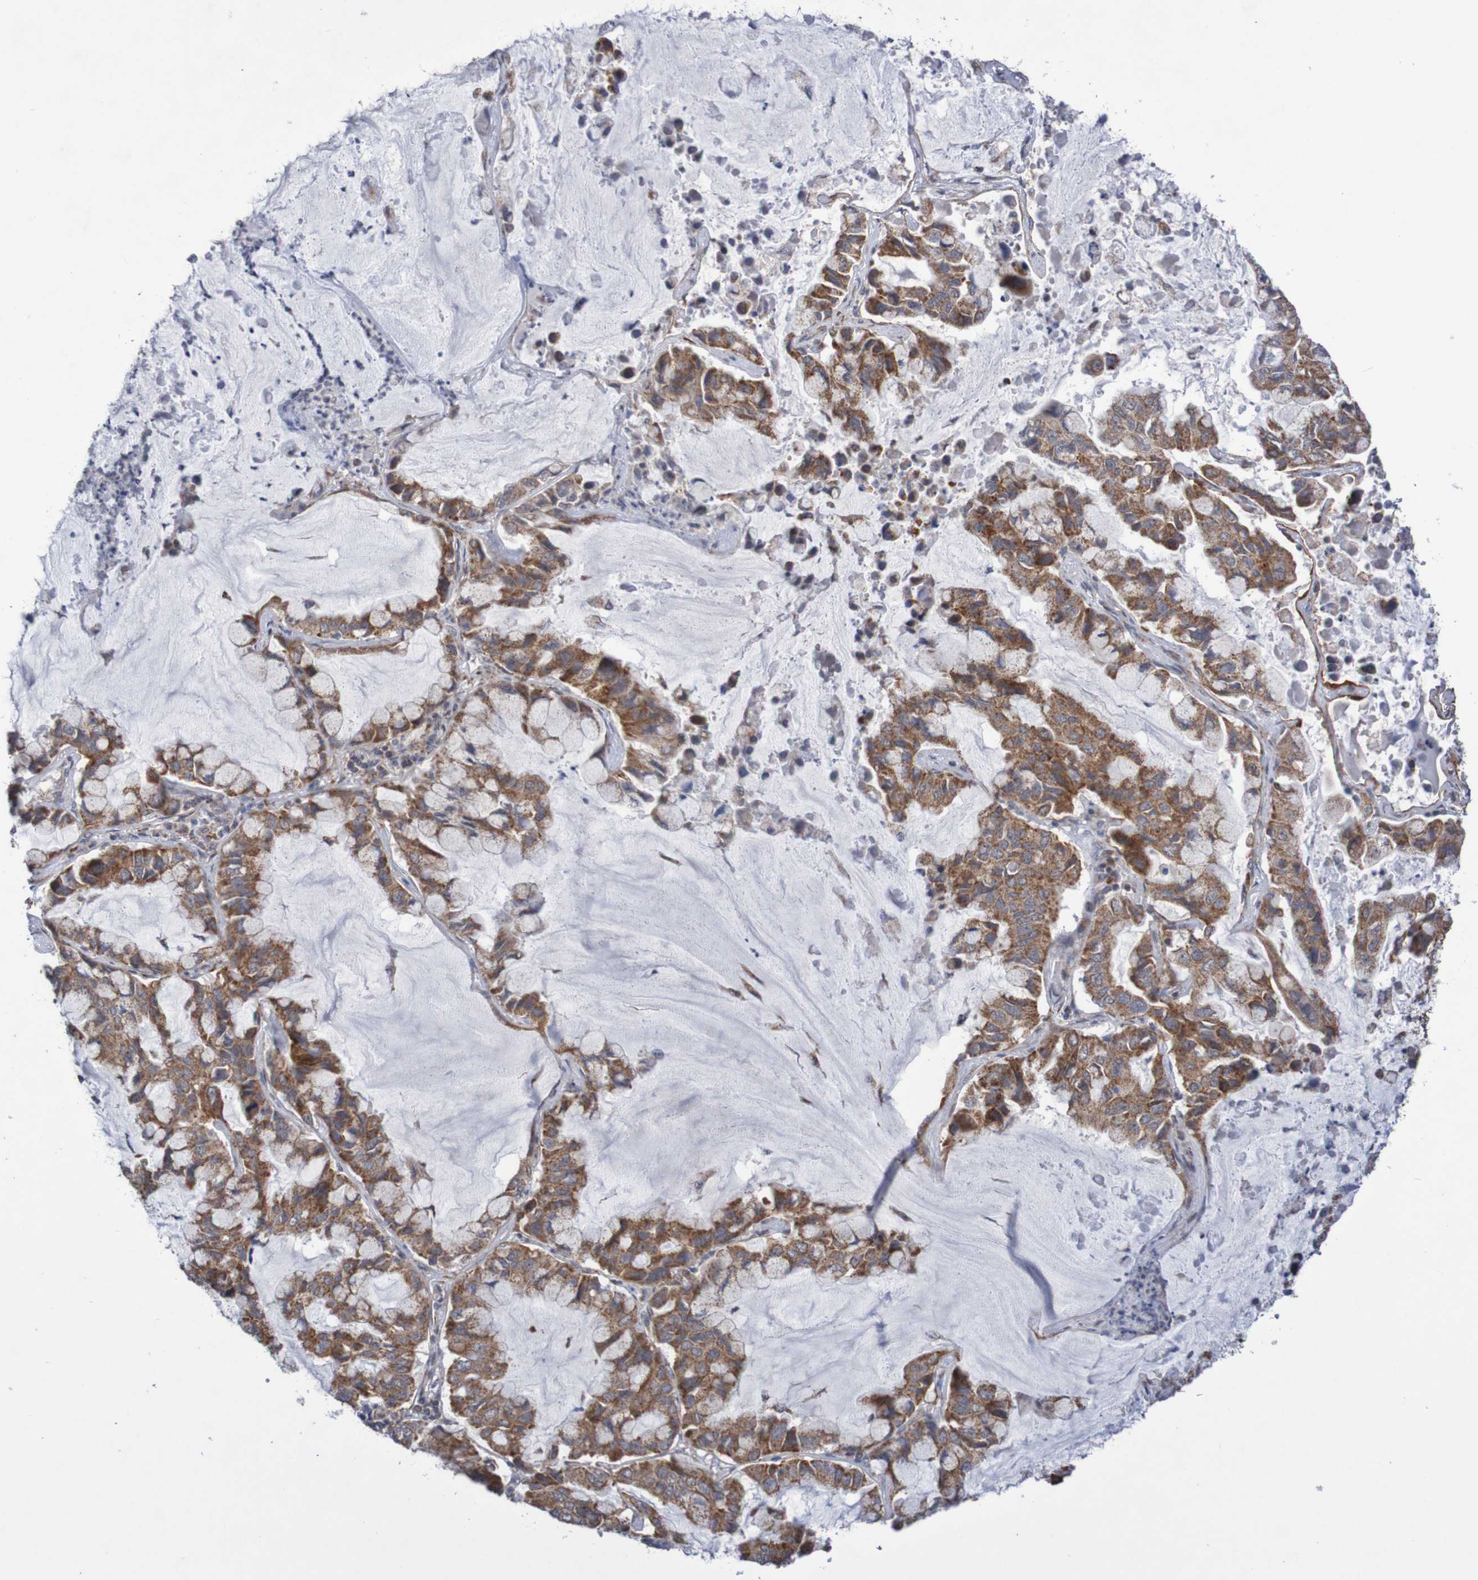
{"staining": {"intensity": "strong", "quantity": ">75%", "location": "cytoplasmic/membranous"}, "tissue": "lung cancer", "cell_type": "Tumor cells", "image_type": "cancer", "snomed": [{"axis": "morphology", "description": "Adenocarcinoma, NOS"}, {"axis": "topography", "description": "Lung"}], "caption": "An immunohistochemistry (IHC) photomicrograph of neoplastic tissue is shown. Protein staining in brown highlights strong cytoplasmic/membranous positivity in lung cancer within tumor cells.", "gene": "DVL1", "patient": {"sex": "male", "age": 64}}